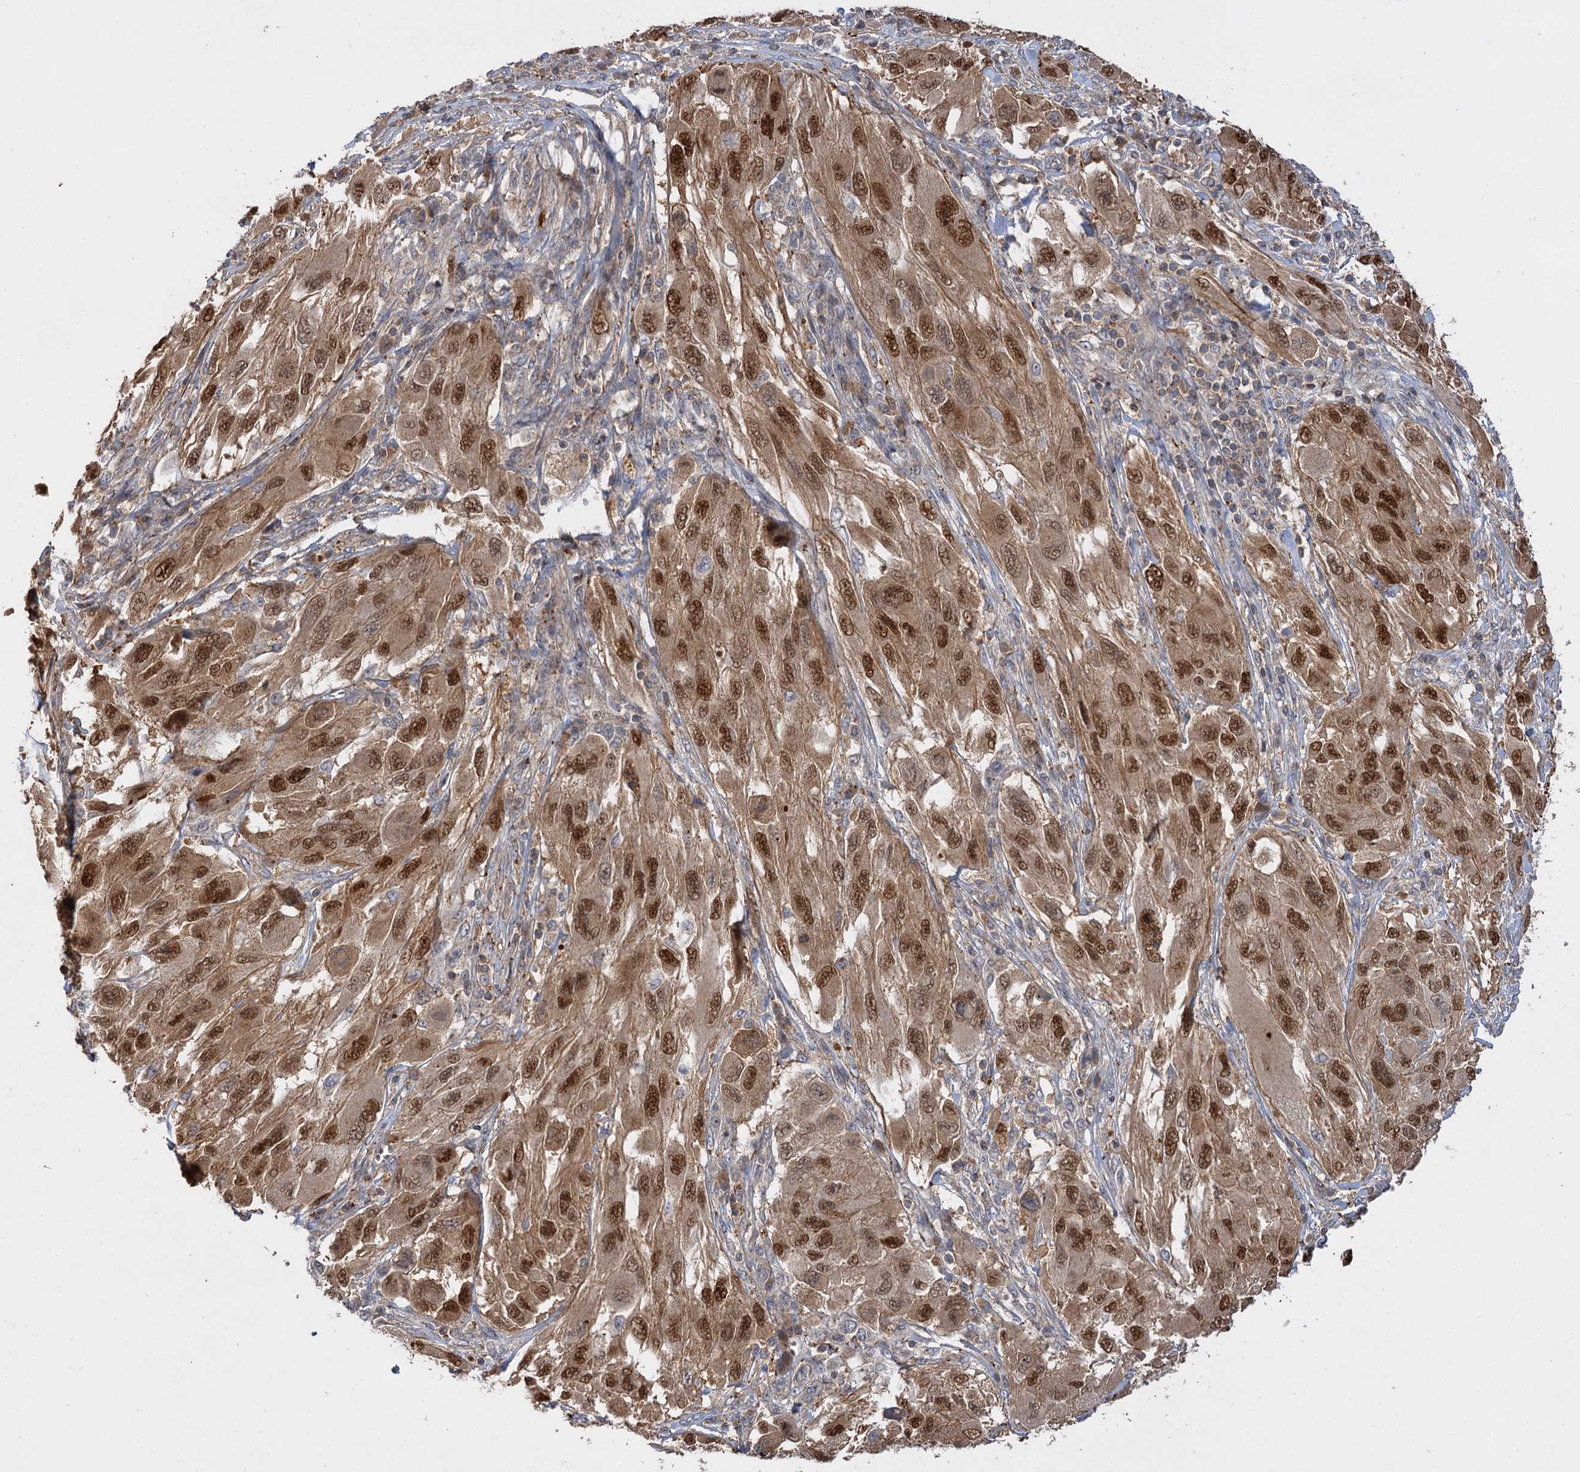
{"staining": {"intensity": "strong", "quantity": ">75%", "location": "cytoplasmic/membranous,nuclear"}, "tissue": "melanoma", "cell_type": "Tumor cells", "image_type": "cancer", "snomed": [{"axis": "morphology", "description": "Malignant melanoma, NOS"}, {"axis": "topography", "description": "Skin"}], "caption": "The immunohistochemical stain labels strong cytoplasmic/membranous and nuclear expression in tumor cells of melanoma tissue.", "gene": "FBXW8", "patient": {"sex": "female", "age": 91}}